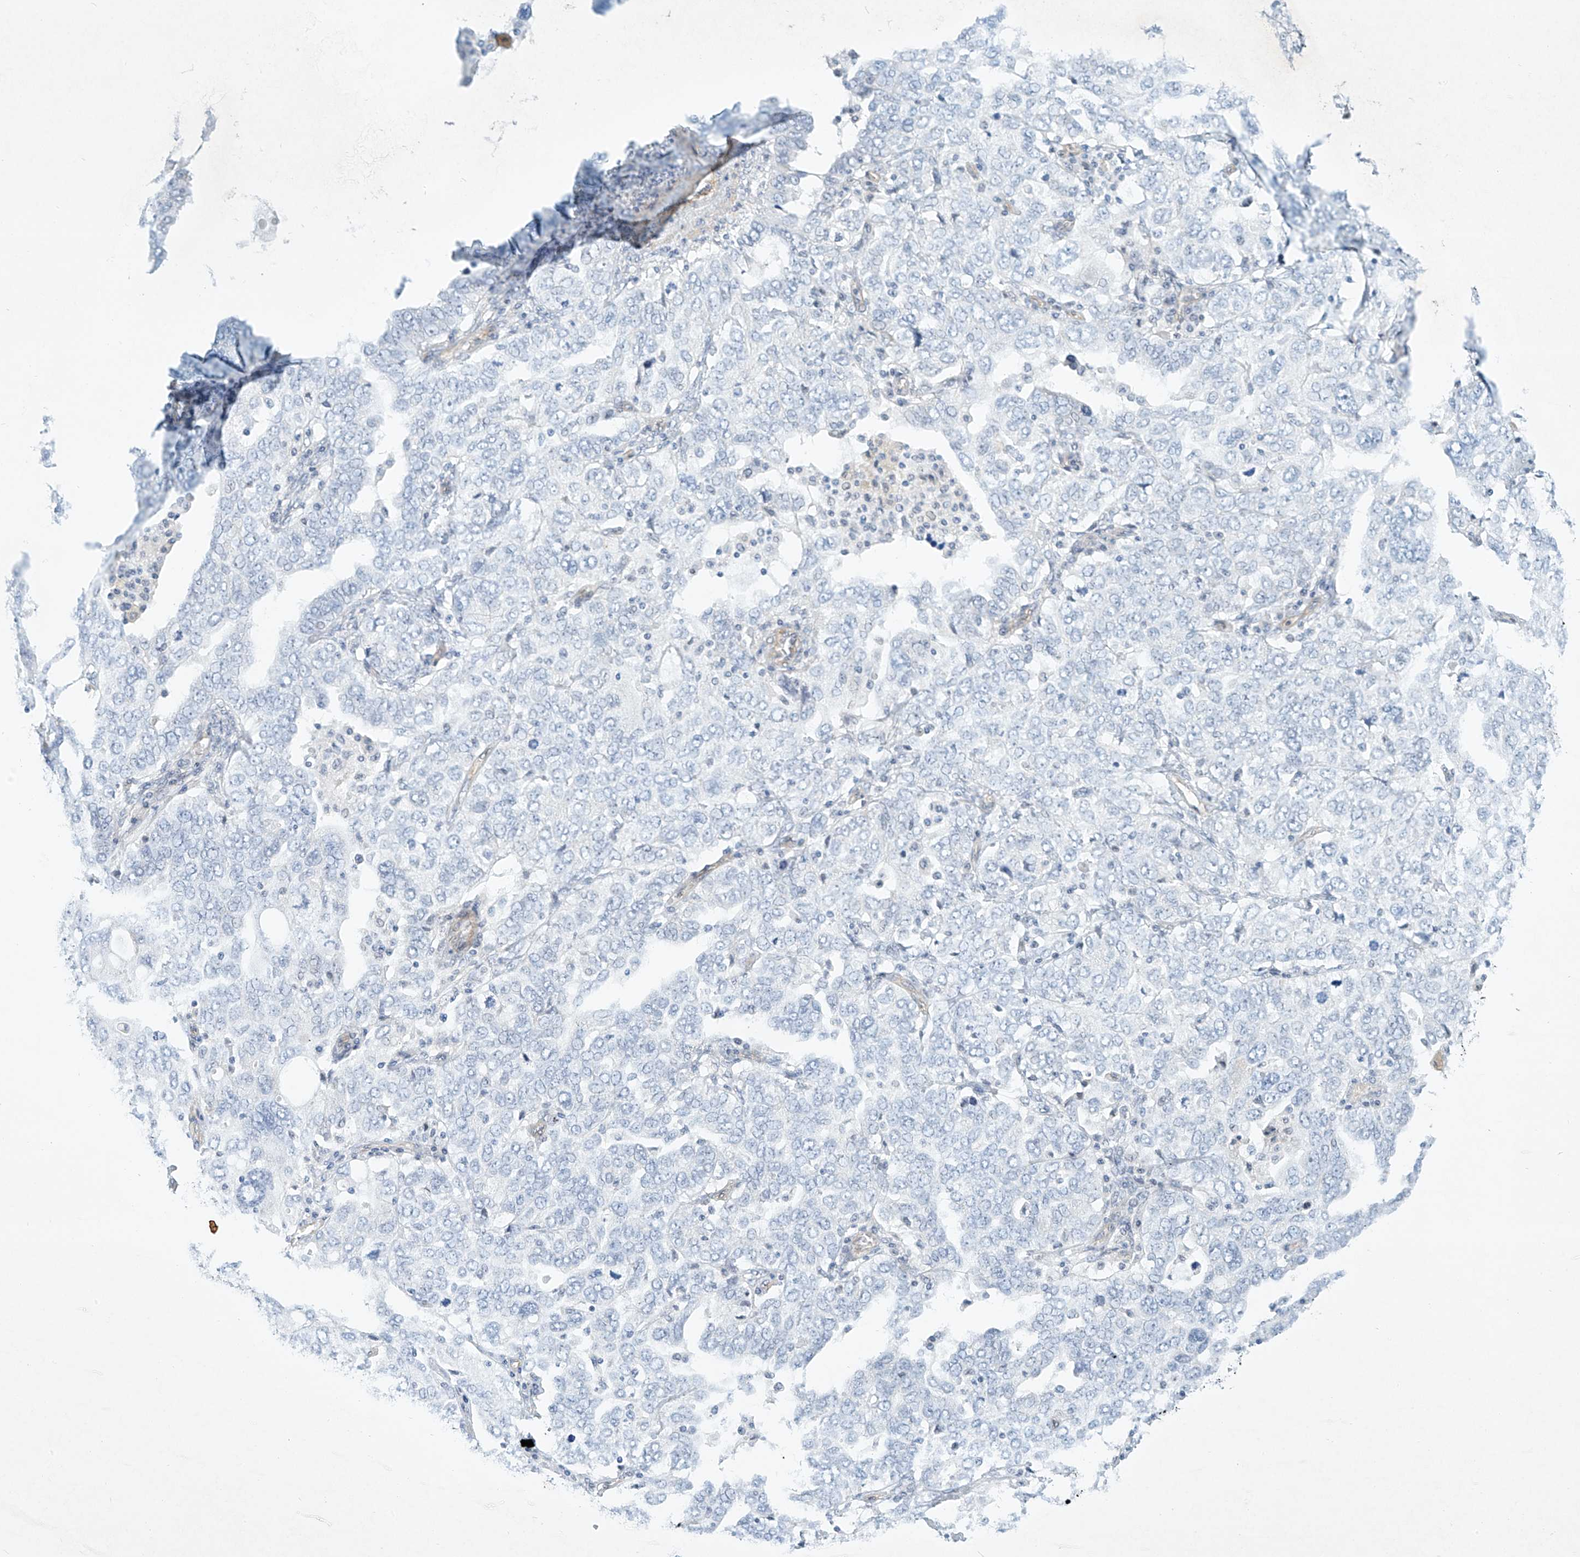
{"staining": {"intensity": "negative", "quantity": "none", "location": "none"}, "tissue": "ovarian cancer", "cell_type": "Tumor cells", "image_type": "cancer", "snomed": [{"axis": "morphology", "description": "Carcinoma, endometroid"}, {"axis": "topography", "description": "Ovary"}], "caption": "The immunohistochemistry histopathology image has no significant expression in tumor cells of endometroid carcinoma (ovarian) tissue.", "gene": "REEP2", "patient": {"sex": "female", "age": 62}}